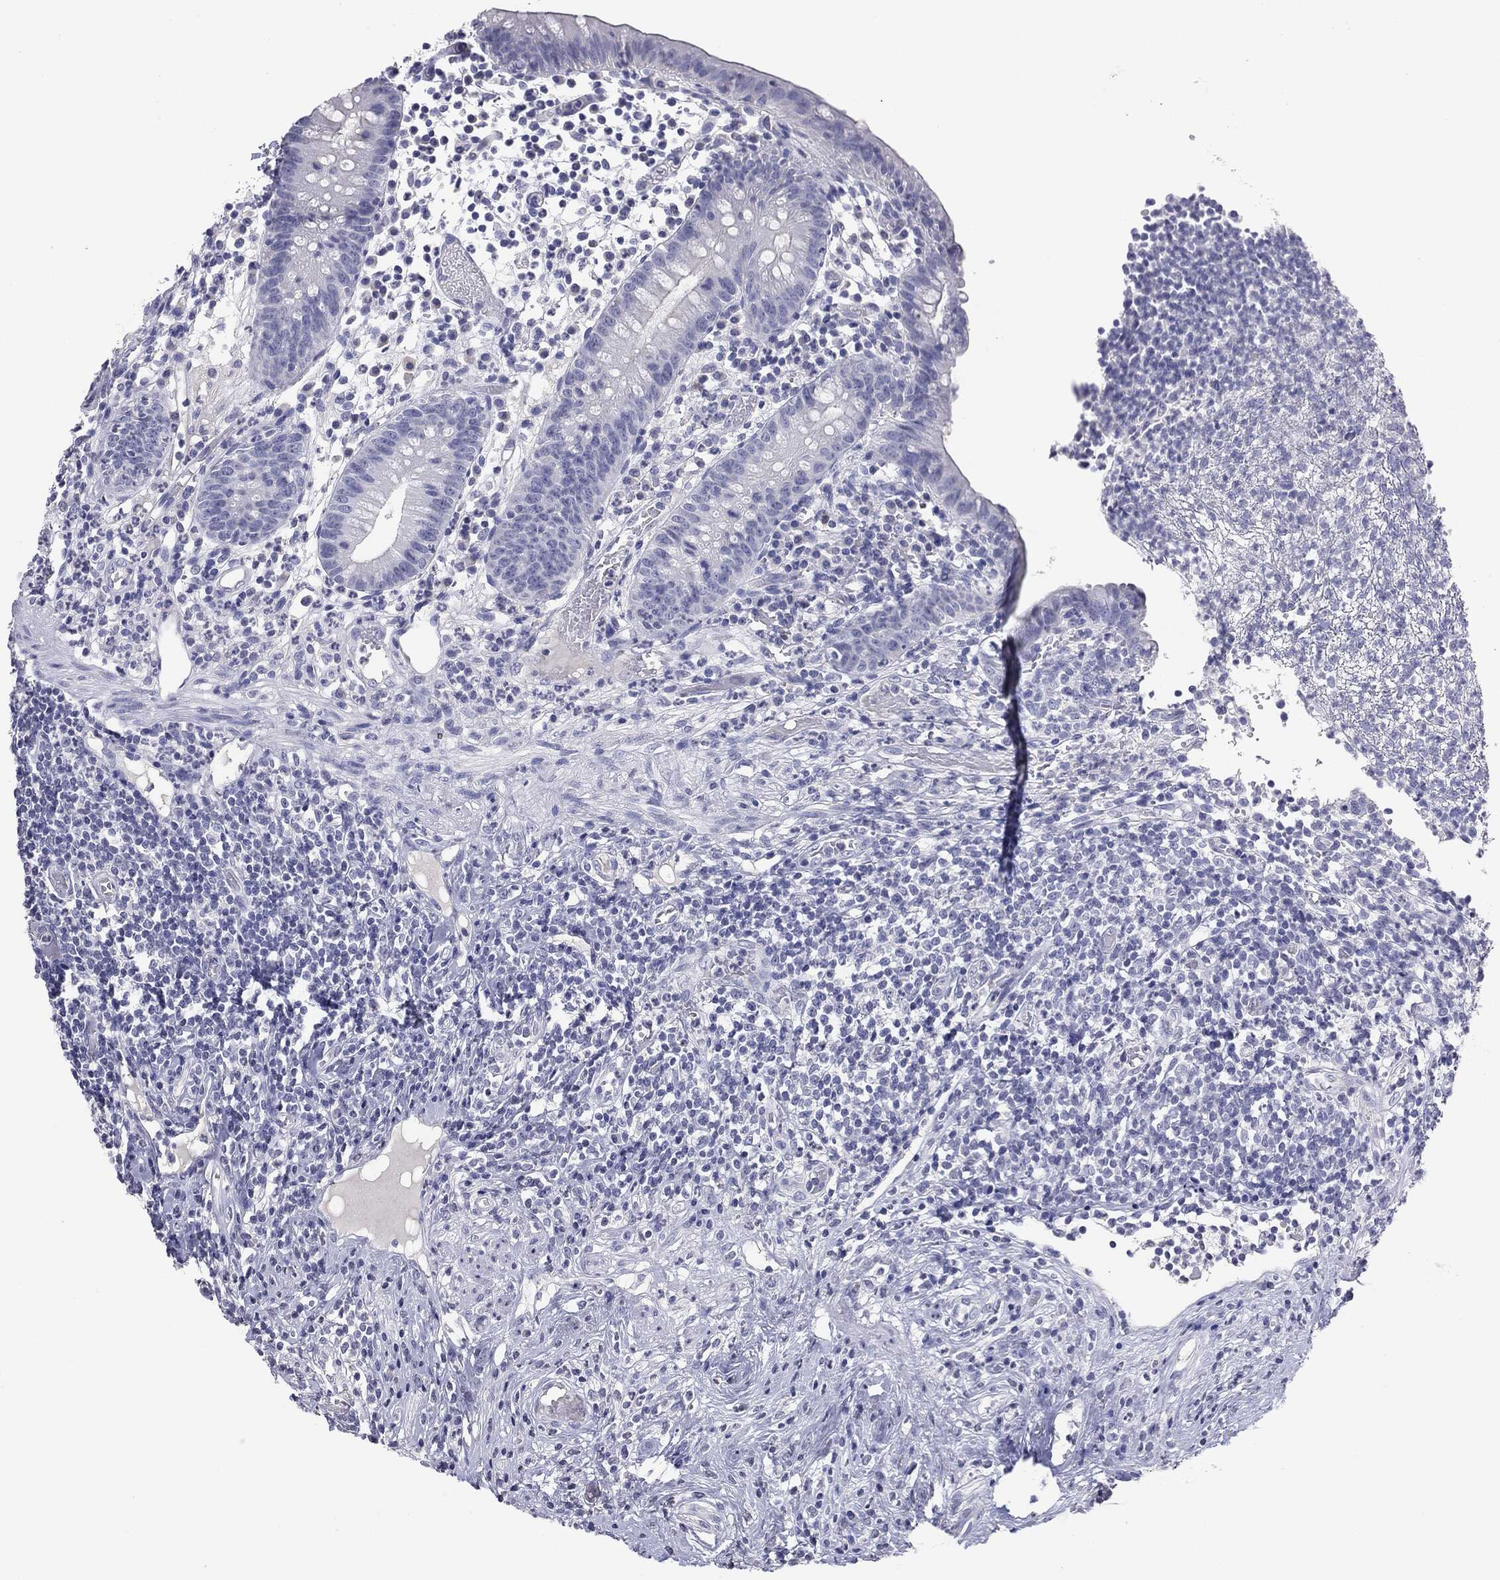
{"staining": {"intensity": "negative", "quantity": "none", "location": "none"}, "tissue": "appendix", "cell_type": "Glandular cells", "image_type": "normal", "snomed": [{"axis": "morphology", "description": "Normal tissue, NOS"}, {"axis": "topography", "description": "Appendix"}], "caption": "A histopathology image of appendix stained for a protein demonstrates no brown staining in glandular cells. Brightfield microscopy of immunohistochemistry (IHC) stained with DAB (3,3'-diaminobenzidine) (brown) and hematoxylin (blue), captured at high magnification.", "gene": "SERPINB4", "patient": {"sex": "female", "age": 40}}